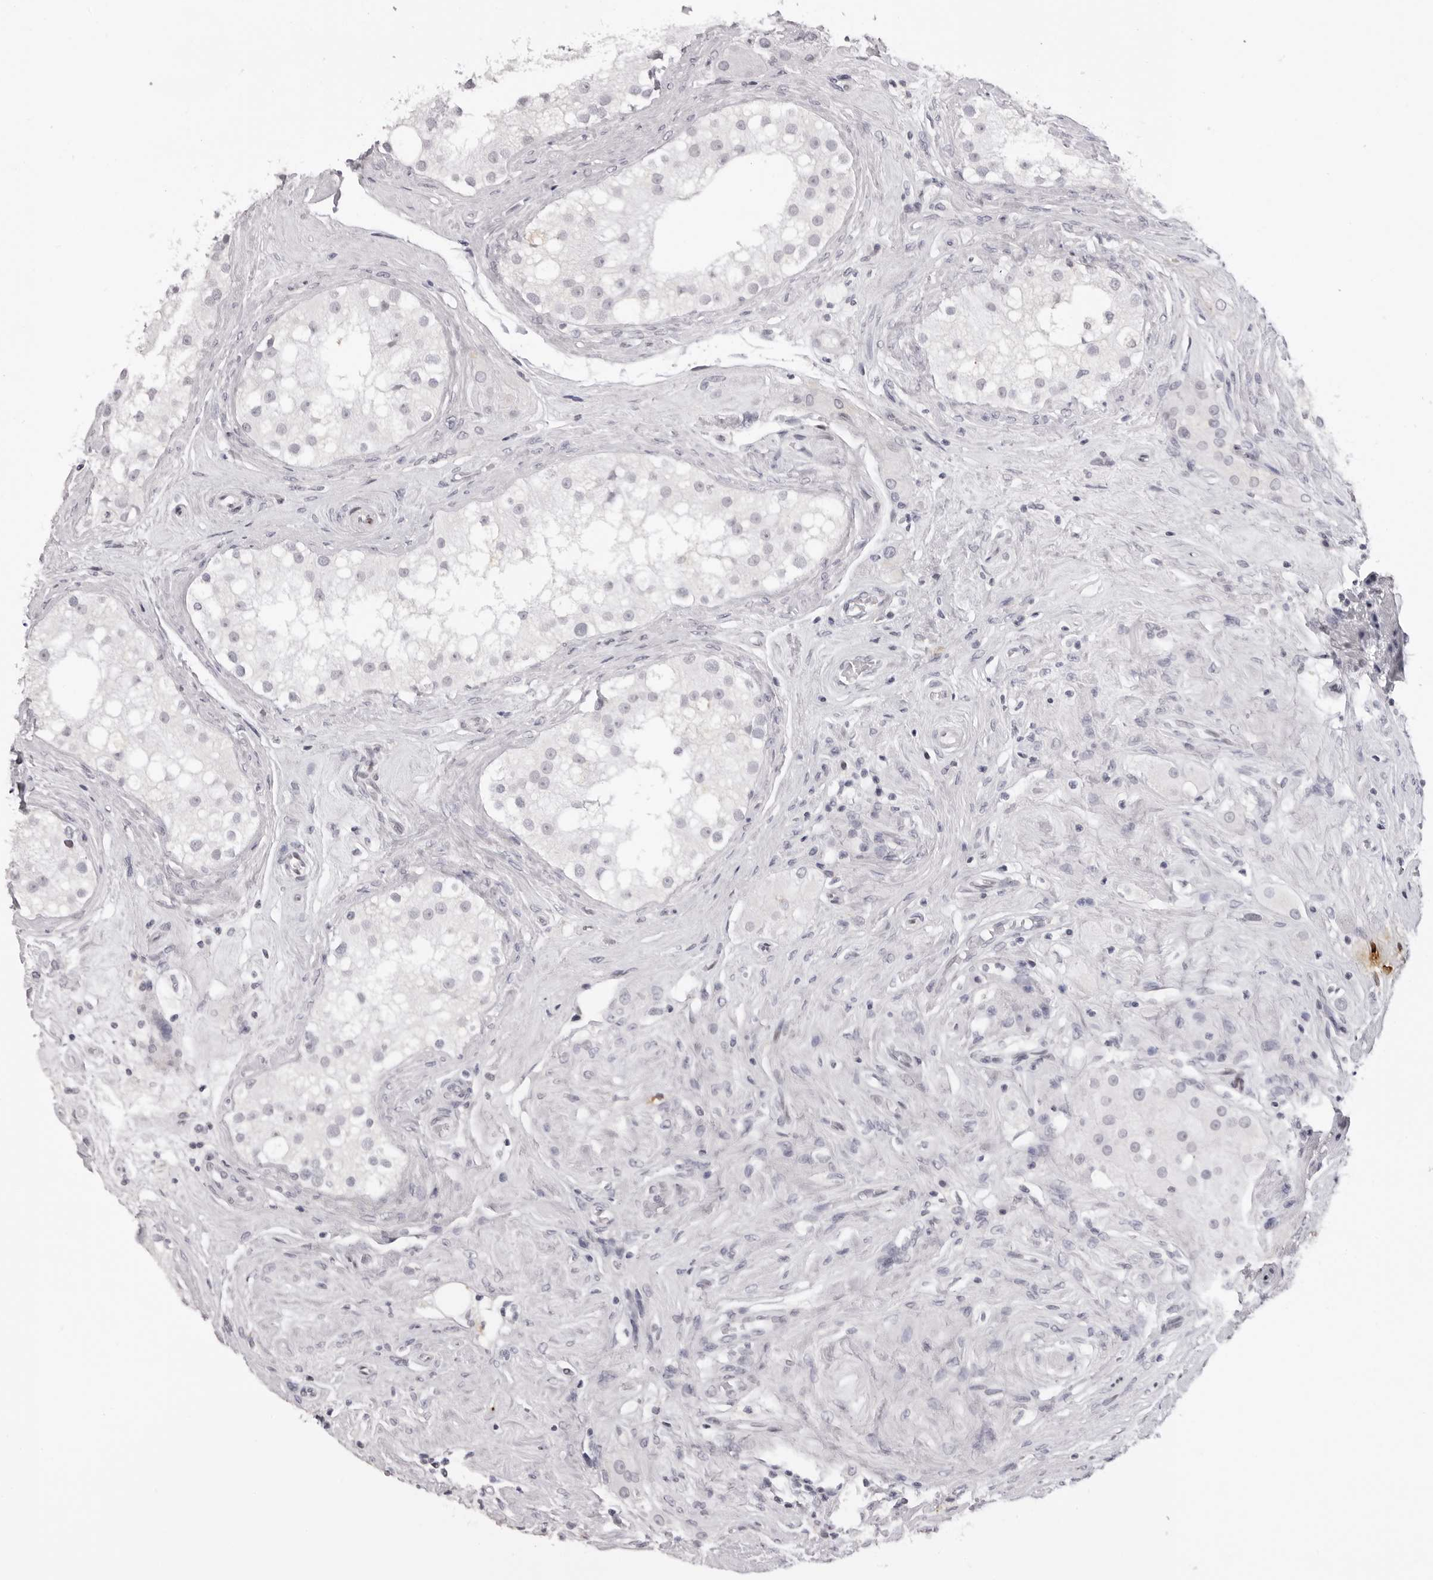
{"staining": {"intensity": "negative", "quantity": "none", "location": "none"}, "tissue": "testis", "cell_type": "Cells in seminiferous ducts", "image_type": "normal", "snomed": [{"axis": "morphology", "description": "Normal tissue, NOS"}, {"axis": "topography", "description": "Testis"}], "caption": "DAB immunohistochemical staining of unremarkable human testis shows no significant staining in cells in seminiferous ducts.", "gene": "MAFK", "patient": {"sex": "male", "age": 84}}